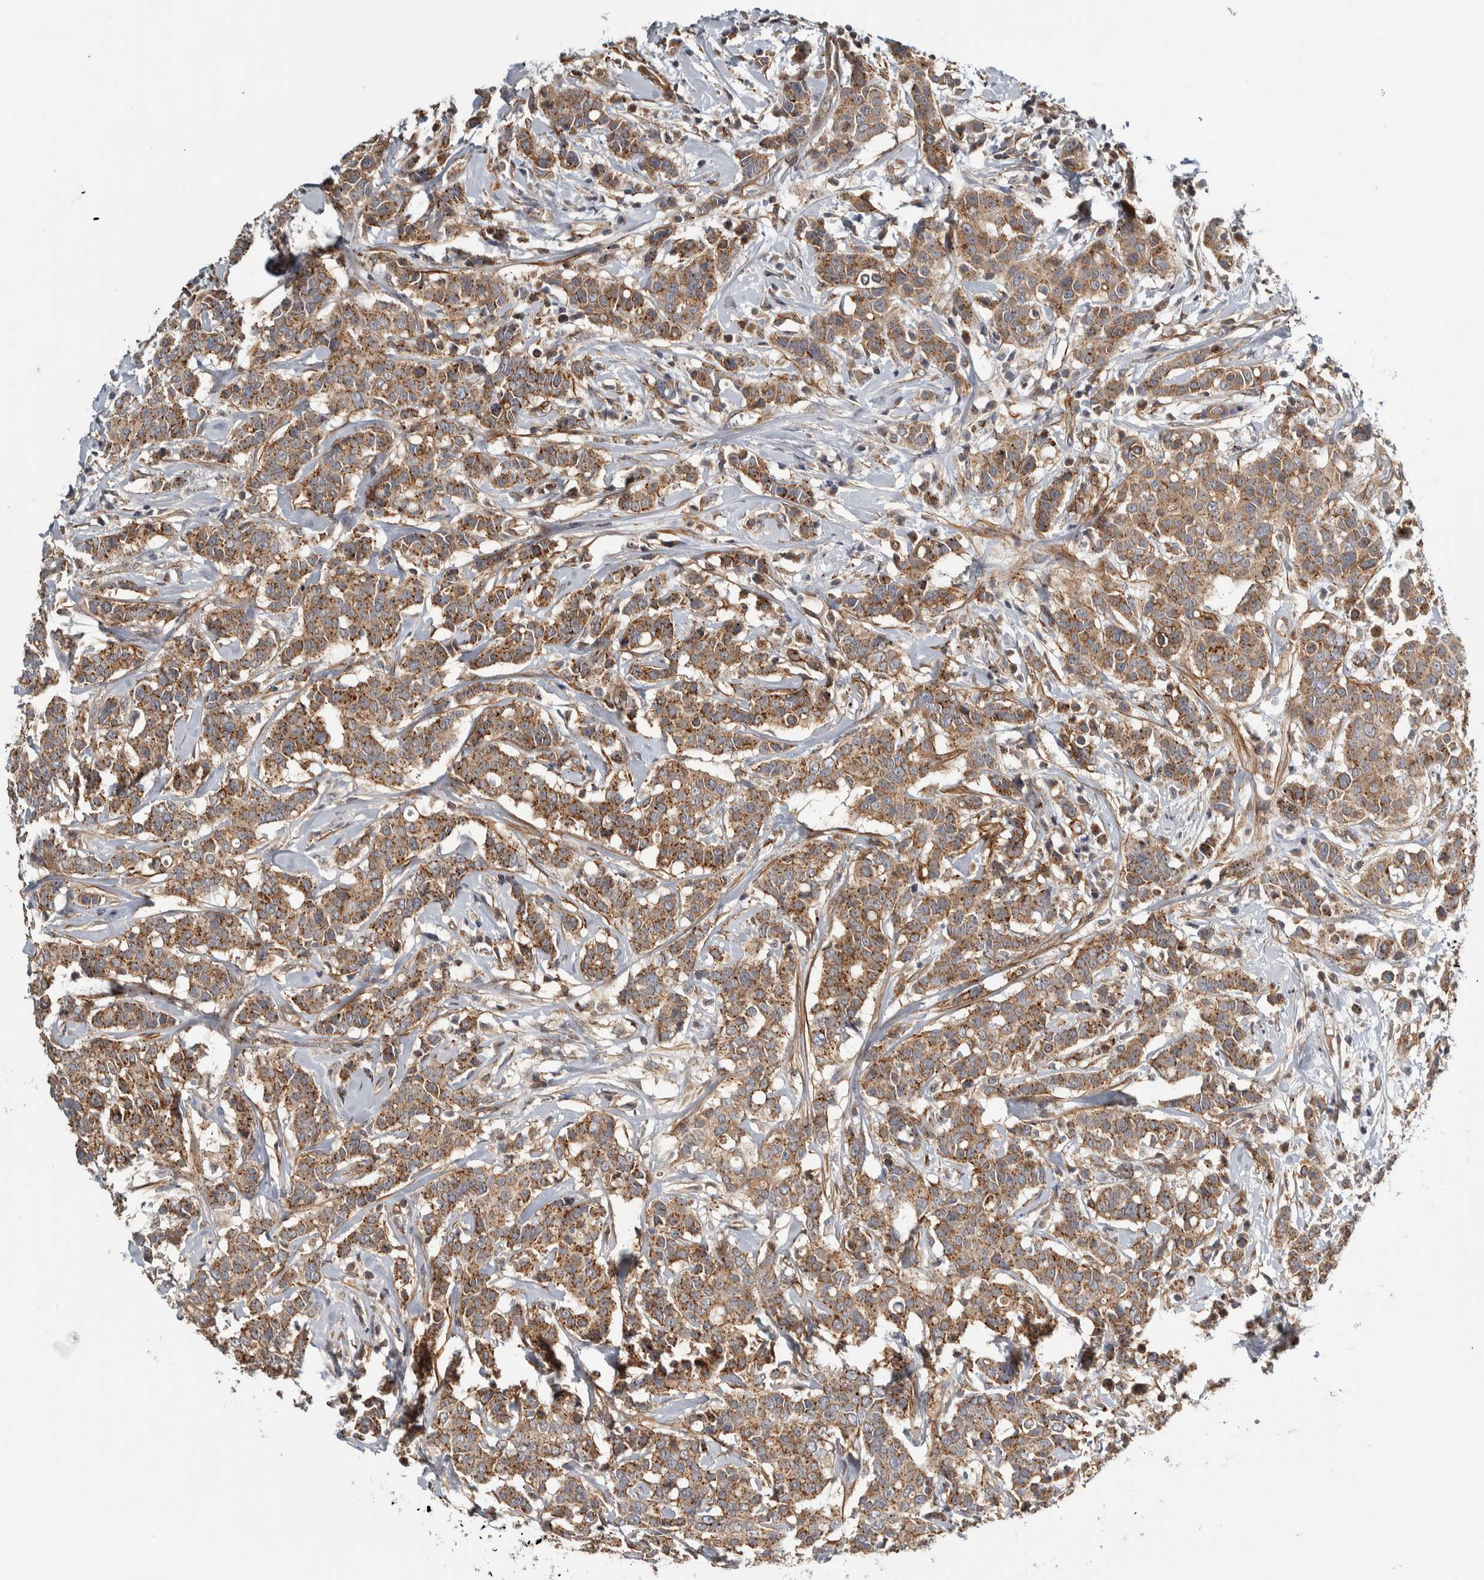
{"staining": {"intensity": "moderate", "quantity": ">75%", "location": "cytoplasmic/membranous"}, "tissue": "breast cancer", "cell_type": "Tumor cells", "image_type": "cancer", "snomed": [{"axis": "morphology", "description": "Duct carcinoma"}, {"axis": "topography", "description": "Breast"}], "caption": "Immunohistochemistry of intraductal carcinoma (breast) displays medium levels of moderate cytoplasmic/membranous expression in approximately >75% of tumor cells.", "gene": "TBC1D31", "patient": {"sex": "female", "age": 27}}